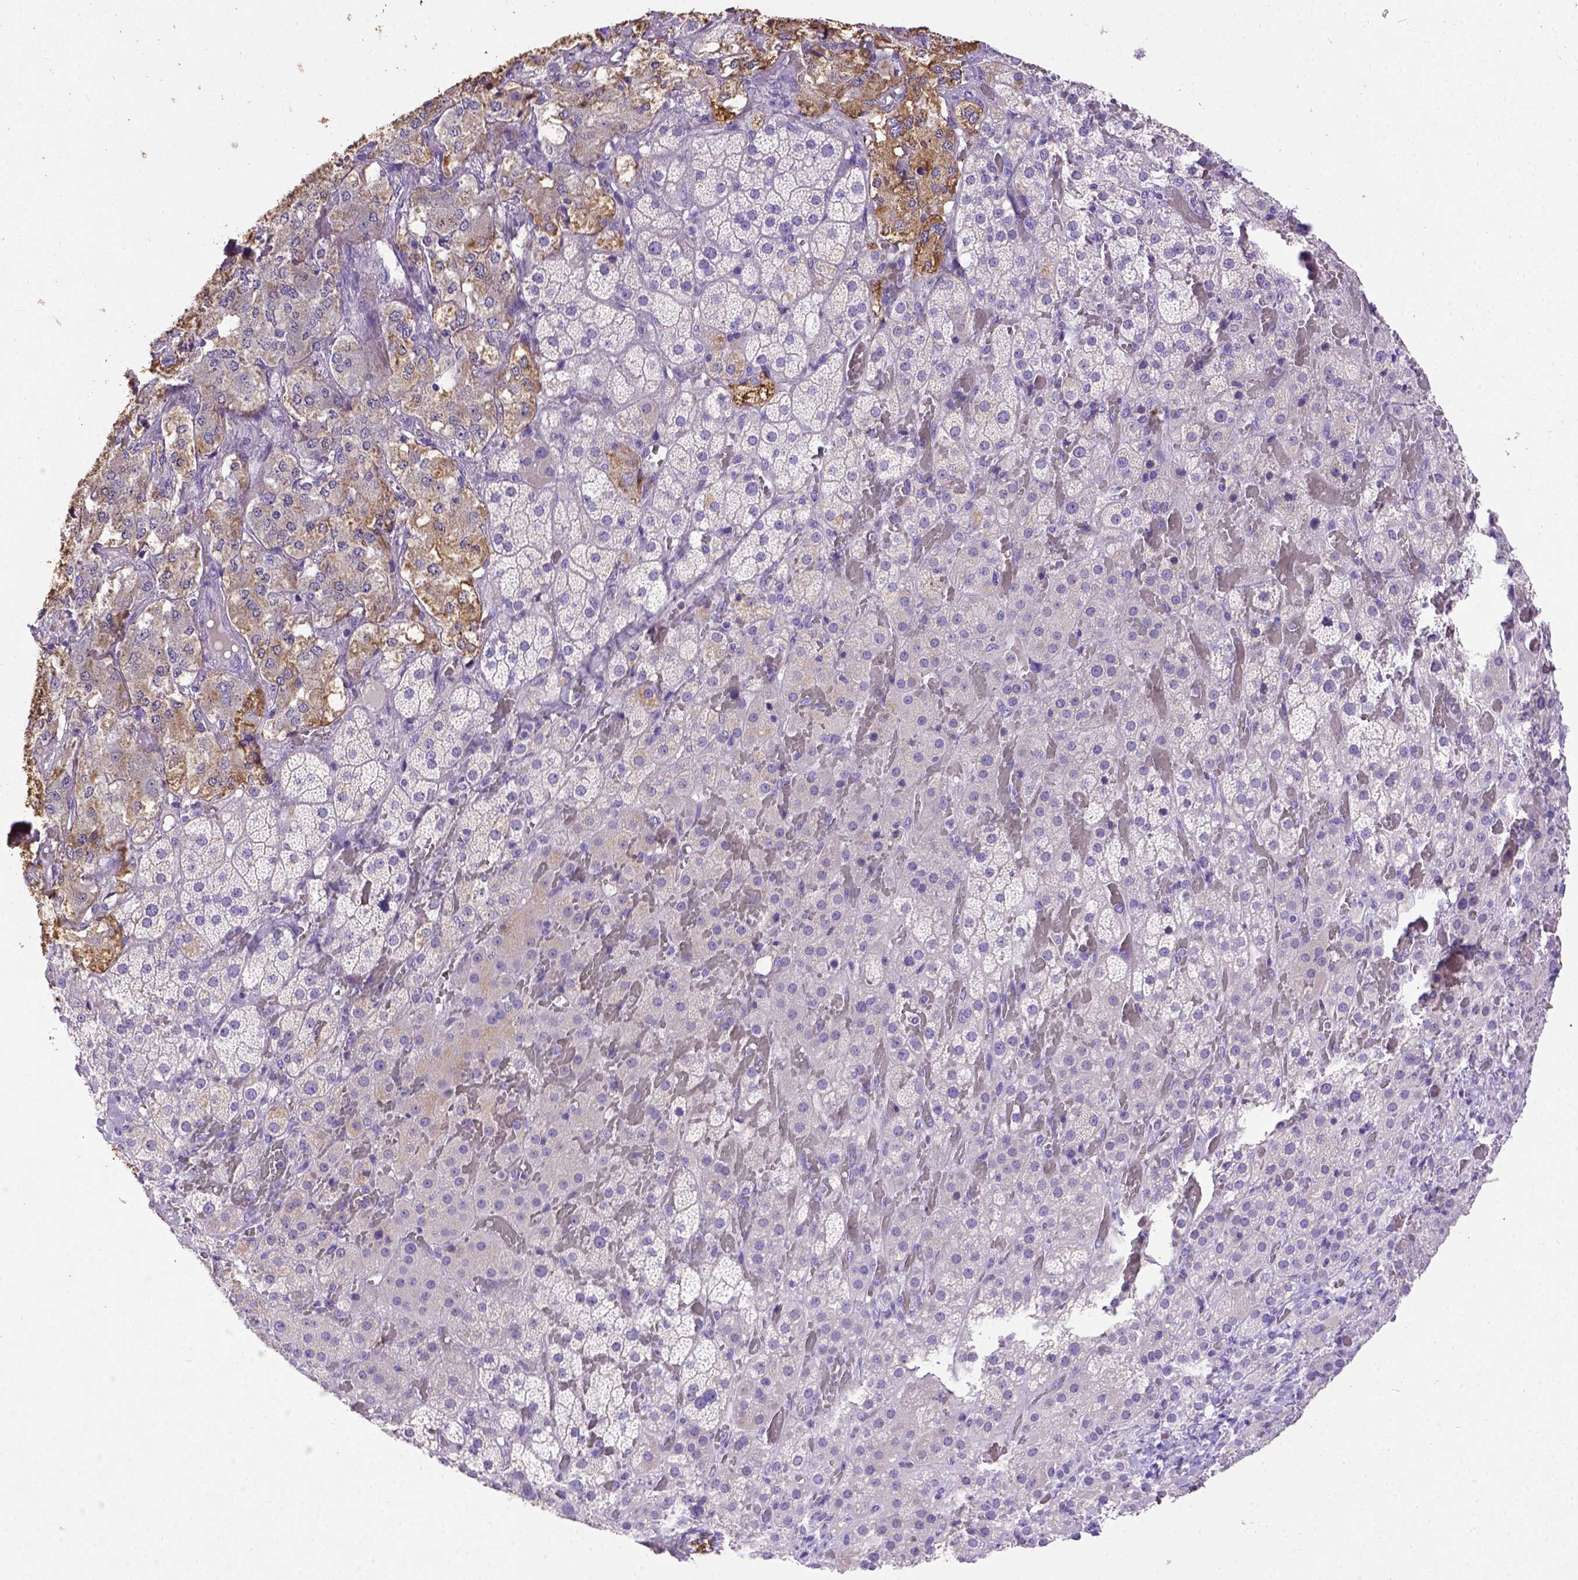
{"staining": {"intensity": "moderate", "quantity": "<25%", "location": "cytoplasmic/membranous"}, "tissue": "adrenal gland", "cell_type": "Glandular cells", "image_type": "normal", "snomed": [{"axis": "morphology", "description": "Normal tissue, NOS"}, {"axis": "topography", "description": "Adrenal gland"}], "caption": "A brown stain labels moderate cytoplasmic/membranous expression of a protein in glandular cells of normal human adrenal gland. The protein is stained brown, and the nuclei are stained in blue (DAB (3,3'-diaminobenzidine) IHC with brightfield microscopy, high magnification).", "gene": "B3GAT1", "patient": {"sex": "male", "age": 57}}